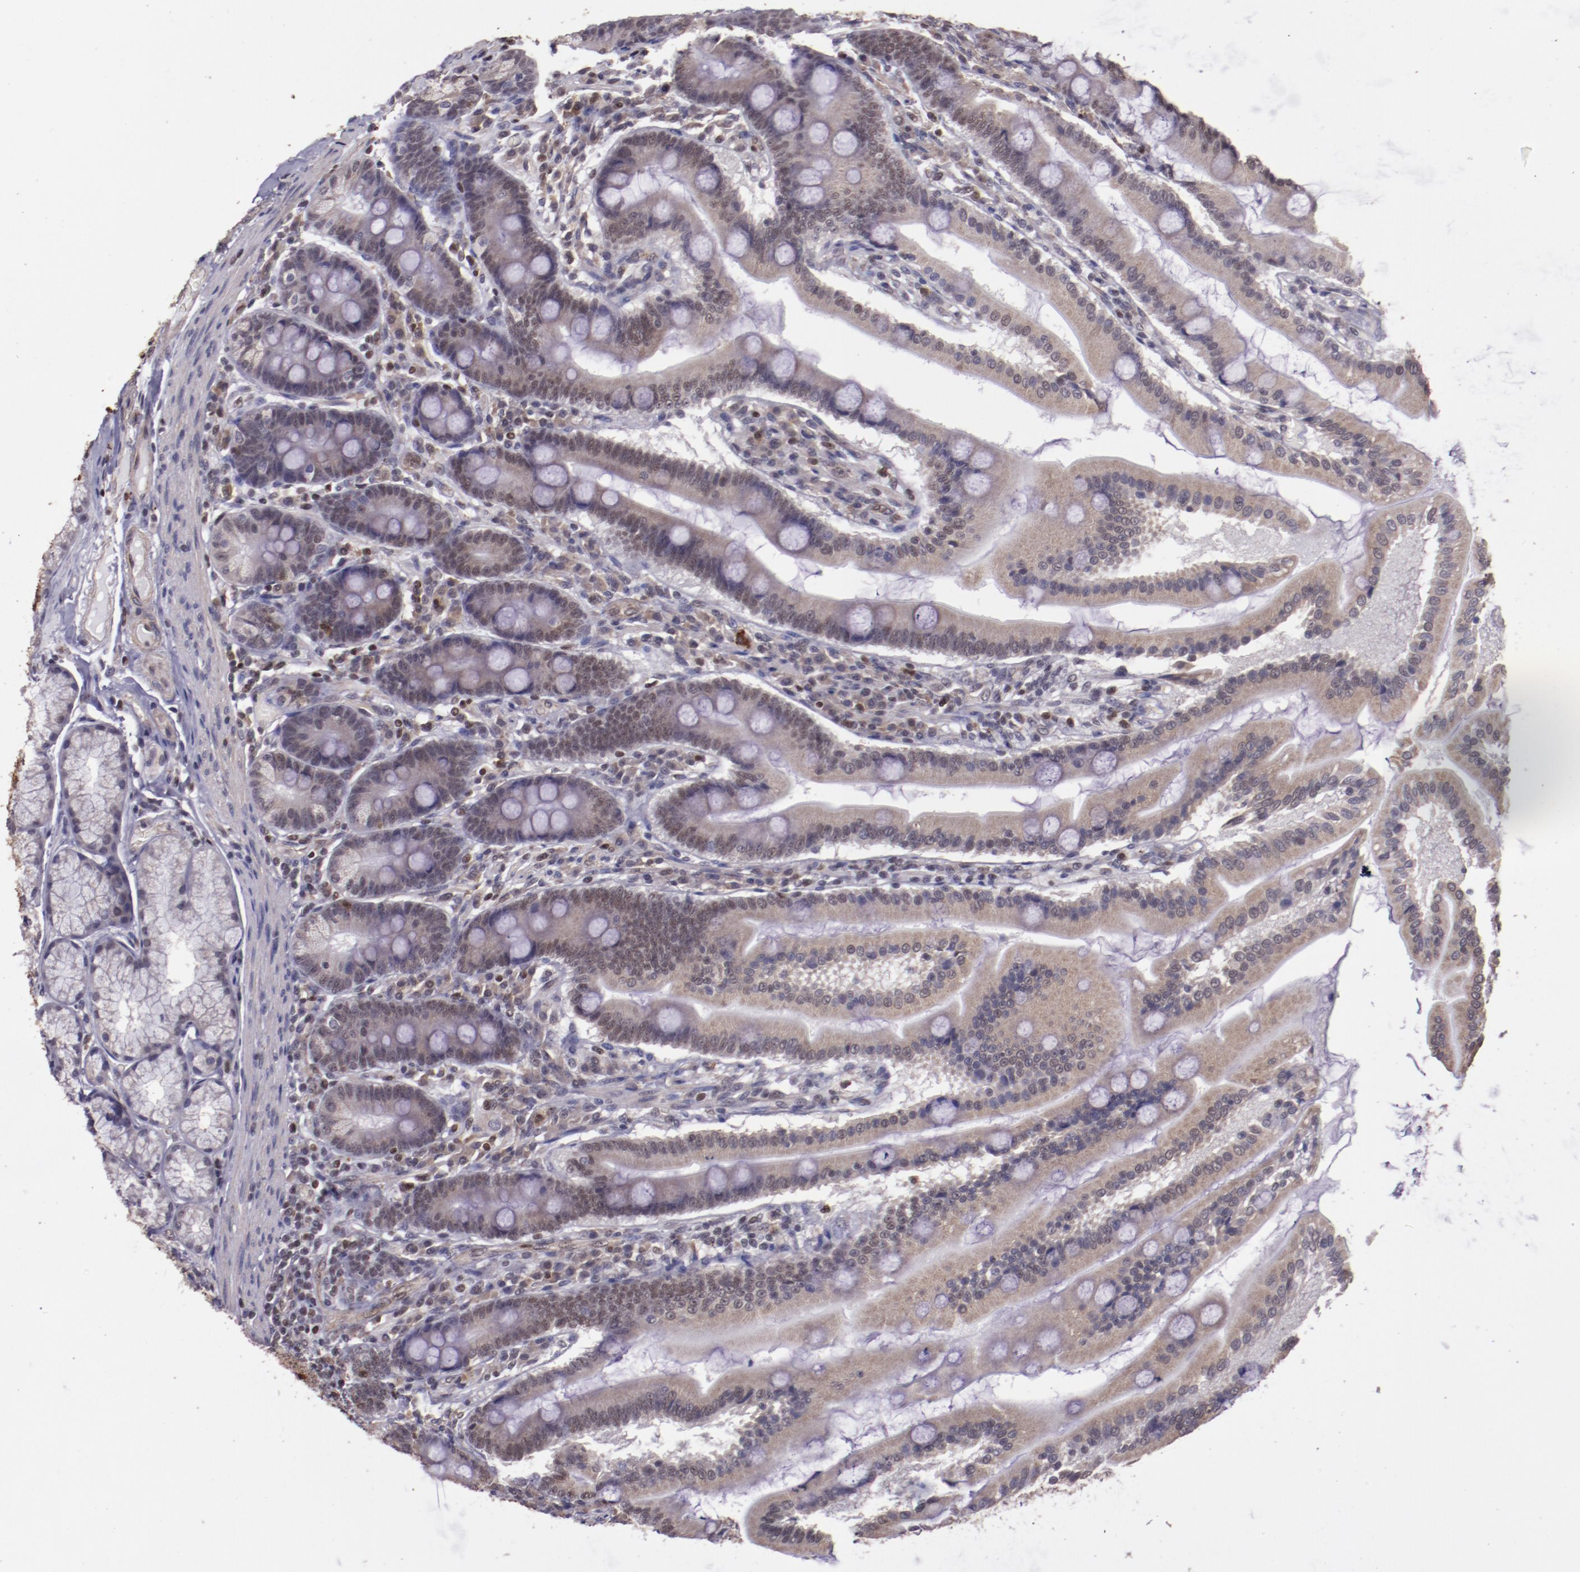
{"staining": {"intensity": "weak", "quantity": ">75%", "location": "cytoplasmic/membranous,nuclear"}, "tissue": "duodenum", "cell_type": "Glandular cells", "image_type": "normal", "snomed": [{"axis": "morphology", "description": "Normal tissue, NOS"}, {"axis": "topography", "description": "Duodenum"}], "caption": "Benign duodenum displays weak cytoplasmic/membranous,nuclear expression in about >75% of glandular cells, visualized by immunohistochemistry. The staining was performed using DAB, with brown indicating positive protein expression. Nuclei are stained blue with hematoxylin.", "gene": "ELF1", "patient": {"sex": "female", "age": 64}}